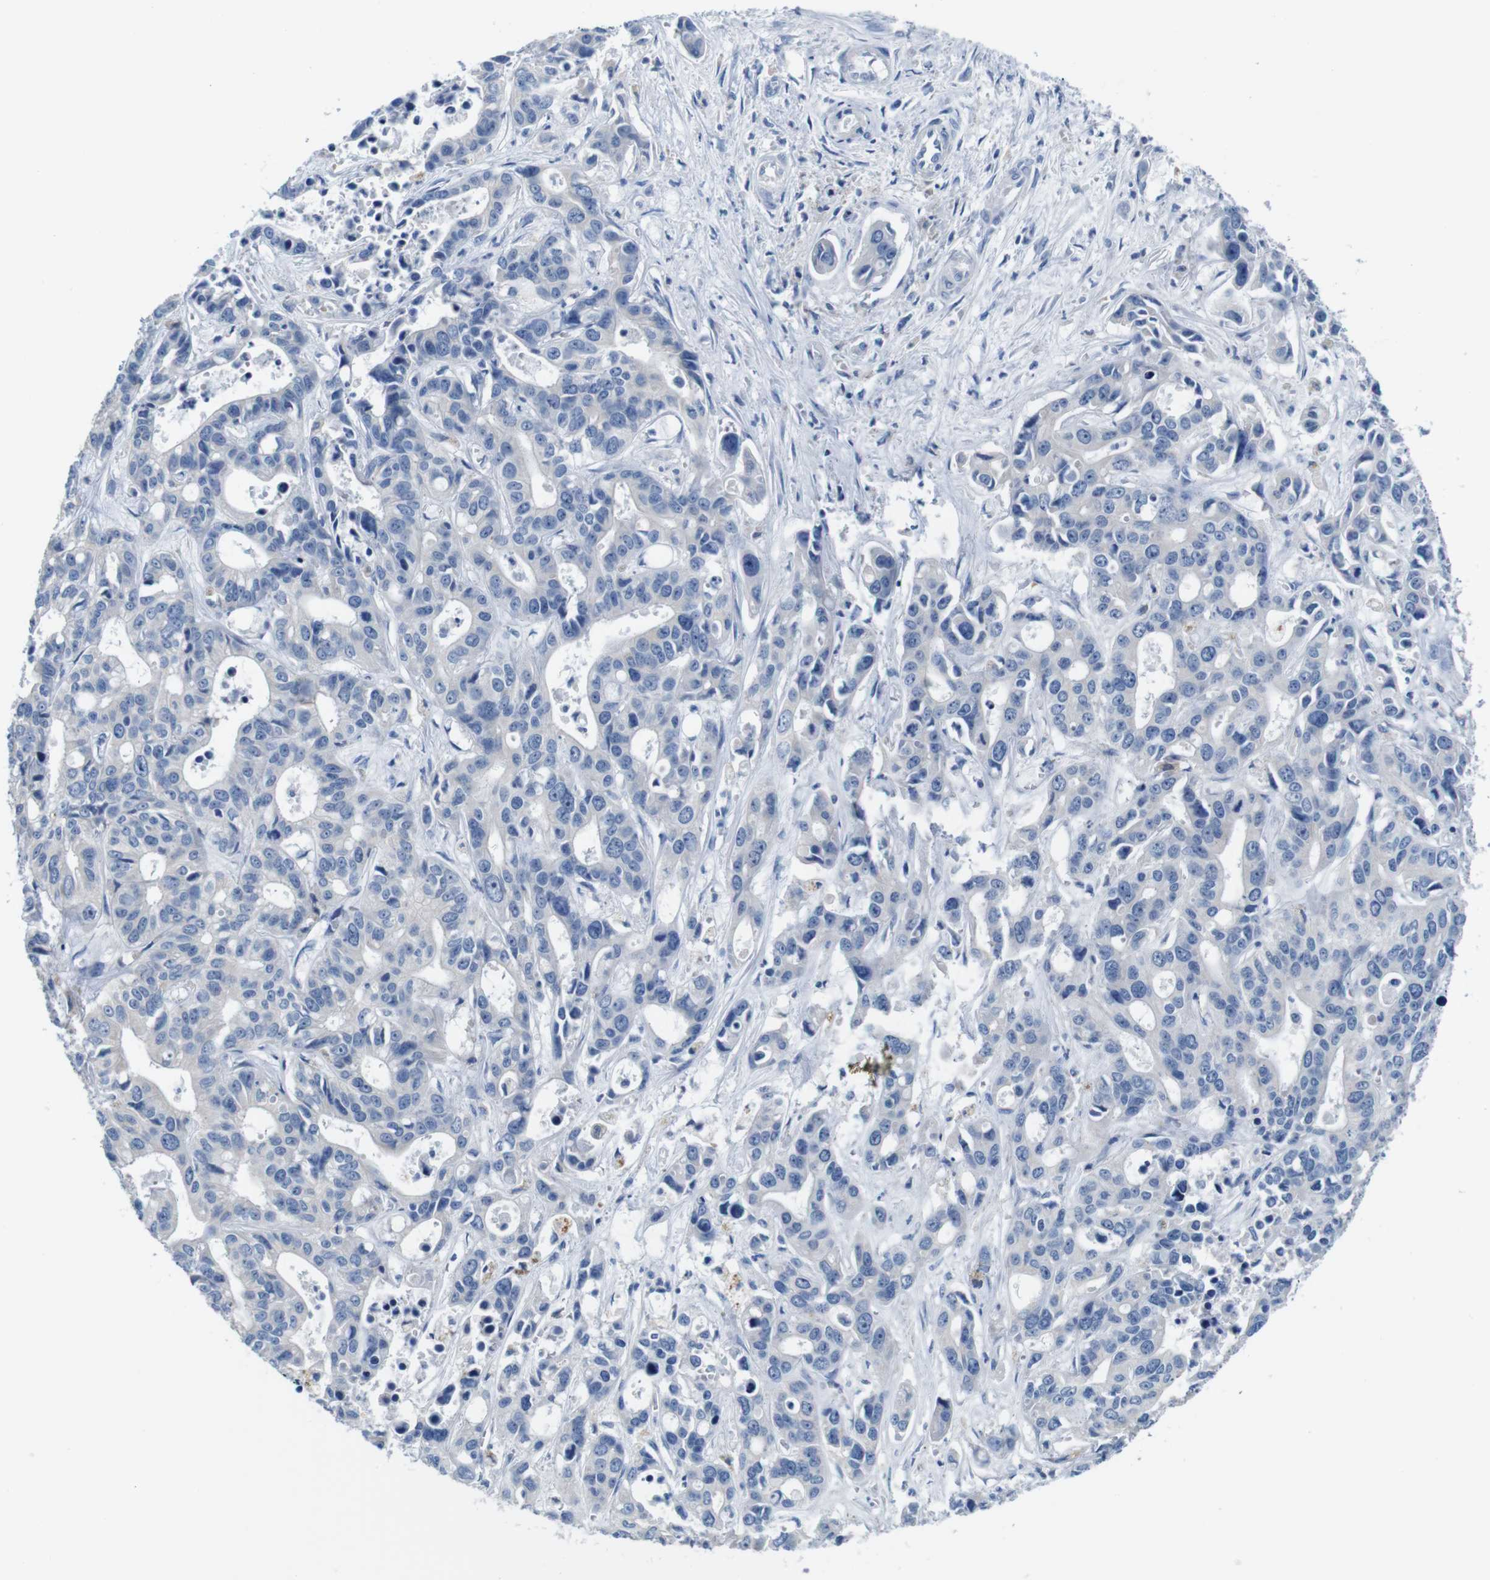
{"staining": {"intensity": "negative", "quantity": "none", "location": "none"}, "tissue": "liver cancer", "cell_type": "Tumor cells", "image_type": "cancer", "snomed": [{"axis": "morphology", "description": "Cholangiocarcinoma"}, {"axis": "topography", "description": "Liver"}], "caption": "Liver cancer was stained to show a protein in brown. There is no significant expression in tumor cells.", "gene": "IGSF8", "patient": {"sex": "female", "age": 65}}